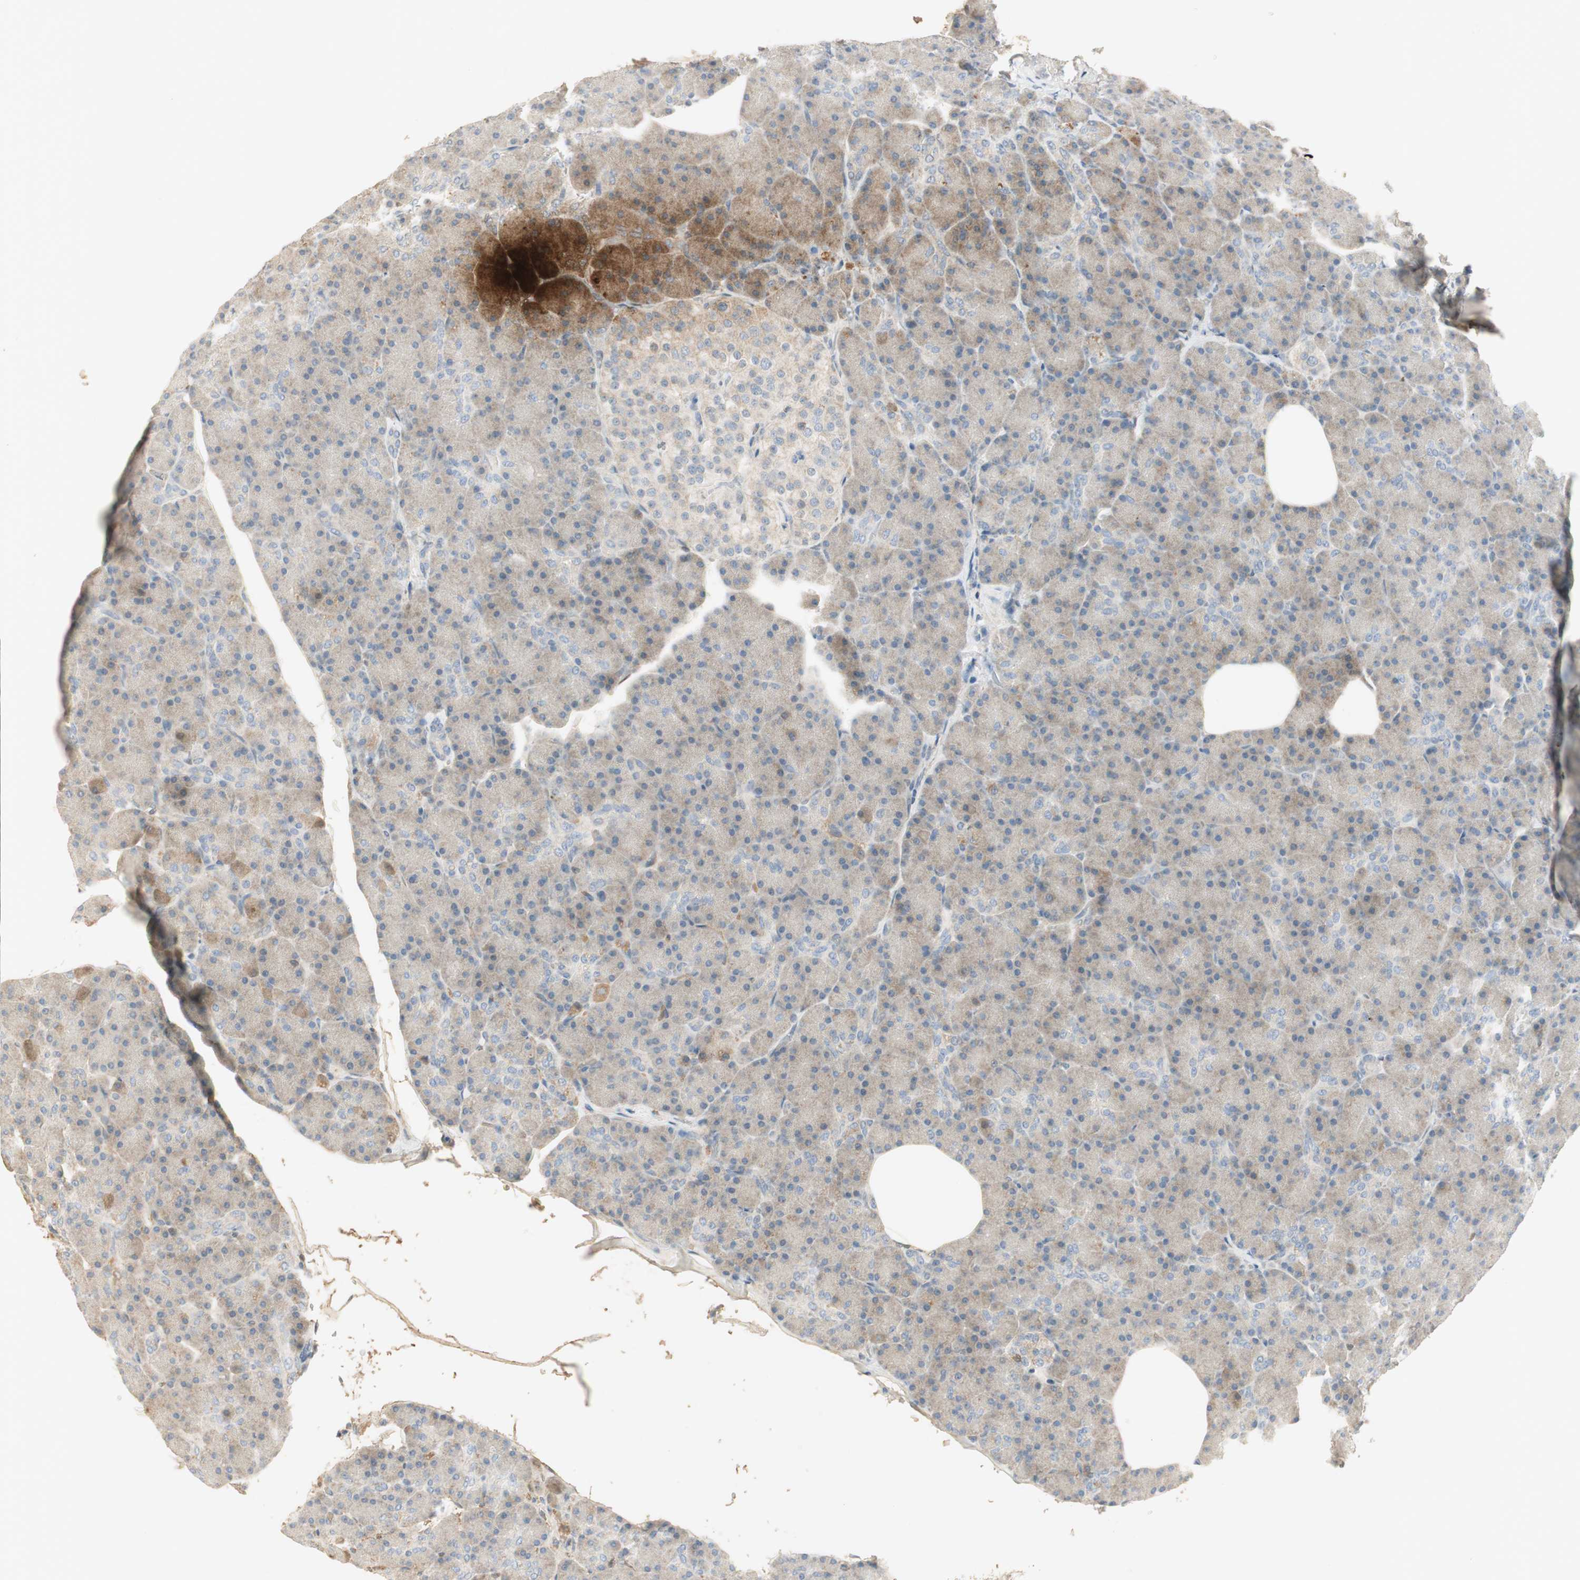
{"staining": {"intensity": "weak", "quantity": "<25%", "location": "cytoplasmic/membranous"}, "tissue": "pancreas", "cell_type": "Exocrine glandular cells", "image_type": "normal", "snomed": [{"axis": "morphology", "description": "Normal tissue, NOS"}, {"axis": "topography", "description": "Pancreas"}], "caption": "There is no significant expression in exocrine glandular cells of pancreas. (DAB immunohistochemistry (IHC) with hematoxylin counter stain).", "gene": "RUNX2", "patient": {"sex": "female", "age": 43}}